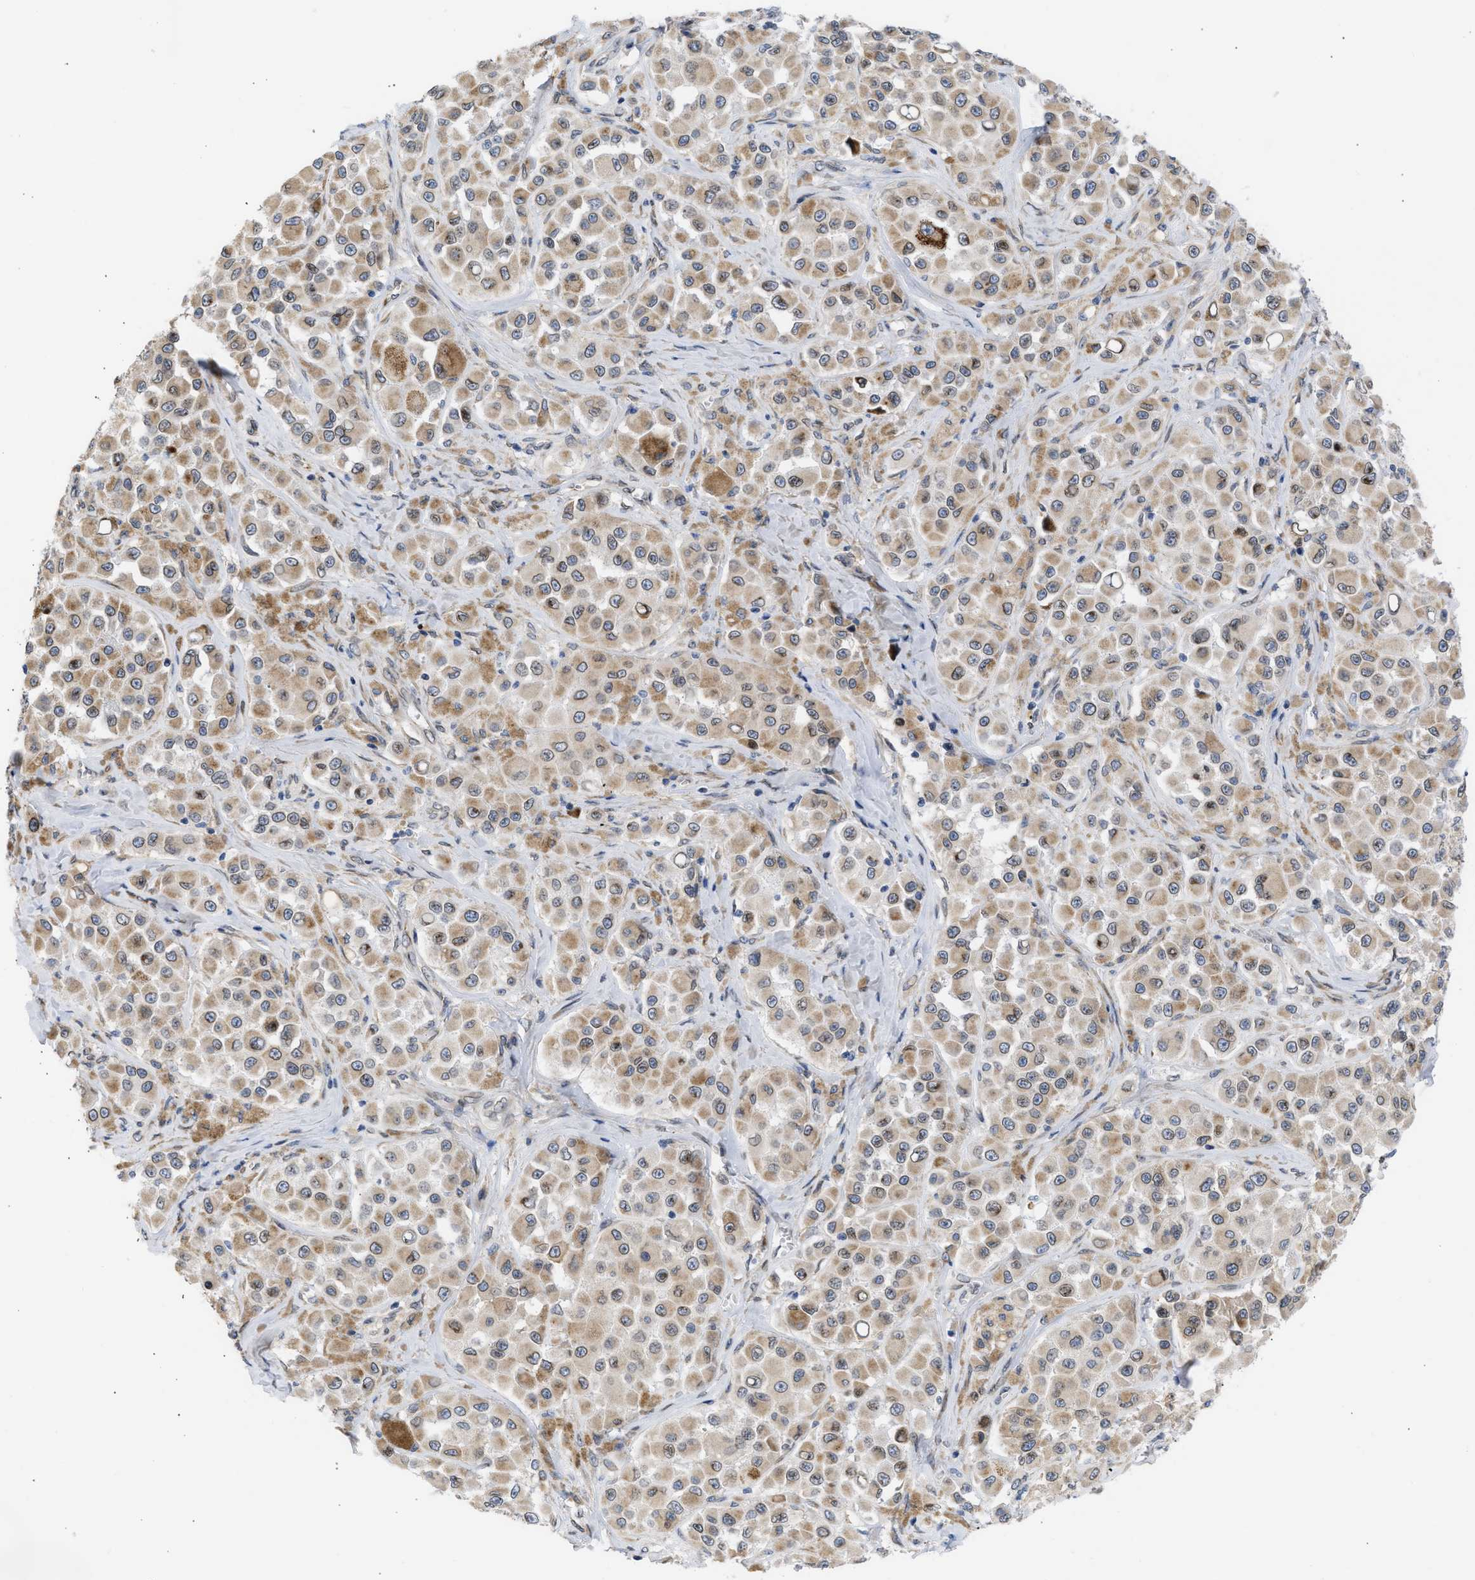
{"staining": {"intensity": "weak", "quantity": ">75%", "location": "cytoplasmic/membranous,nuclear"}, "tissue": "melanoma", "cell_type": "Tumor cells", "image_type": "cancer", "snomed": [{"axis": "morphology", "description": "Malignant melanoma, NOS"}, {"axis": "topography", "description": "Skin"}], "caption": "The image displays immunohistochemical staining of malignant melanoma. There is weak cytoplasmic/membranous and nuclear staining is seen in approximately >75% of tumor cells.", "gene": "NUP35", "patient": {"sex": "male", "age": 84}}